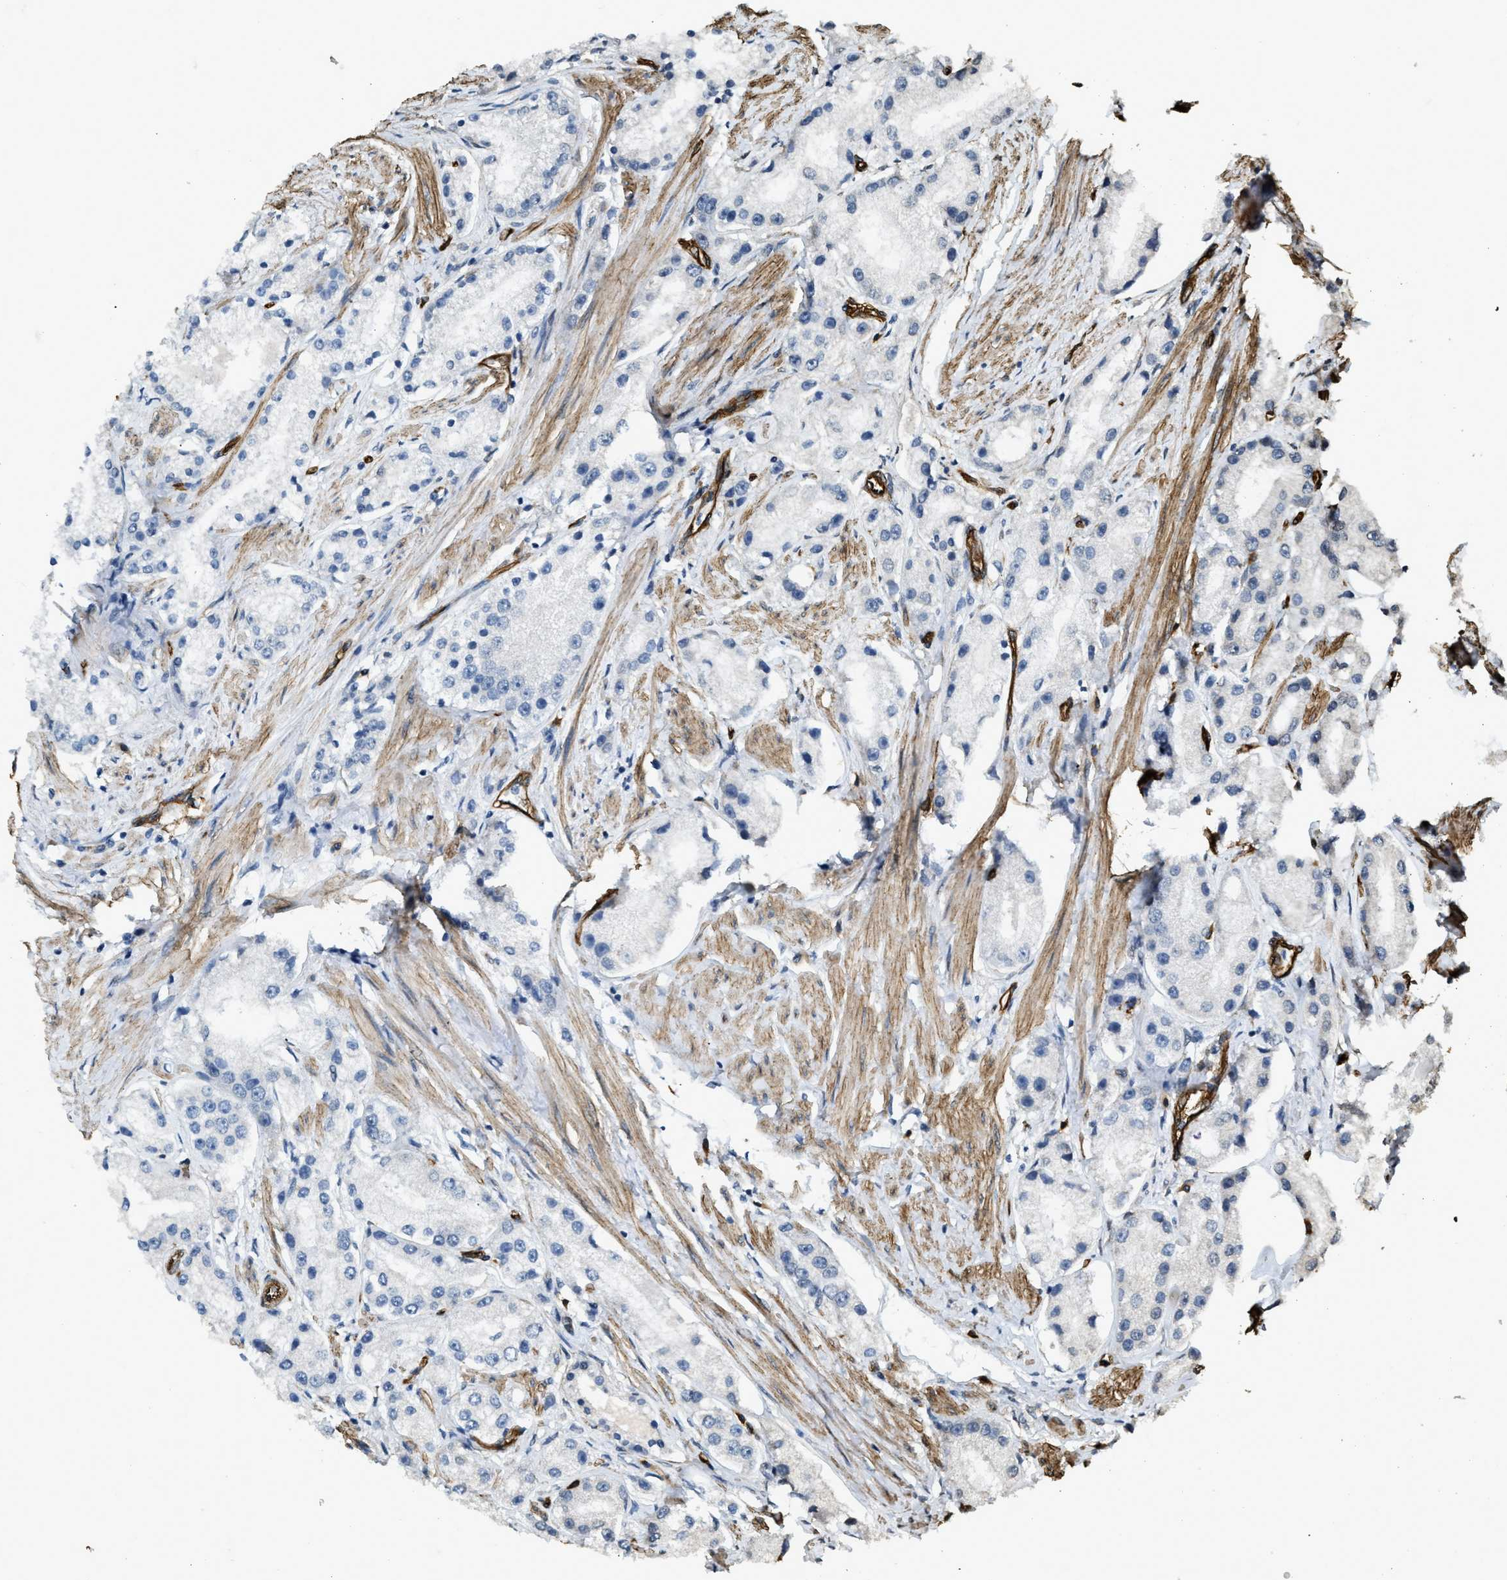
{"staining": {"intensity": "negative", "quantity": "none", "location": "none"}, "tissue": "prostate cancer", "cell_type": "Tumor cells", "image_type": "cancer", "snomed": [{"axis": "morphology", "description": "Adenocarcinoma, Low grade"}, {"axis": "topography", "description": "Prostate"}], "caption": "An immunohistochemistry micrograph of prostate low-grade adenocarcinoma is shown. There is no staining in tumor cells of prostate low-grade adenocarcinoma.", "gene": "NMB", "patient": {"sex": "male", "age": 63}}